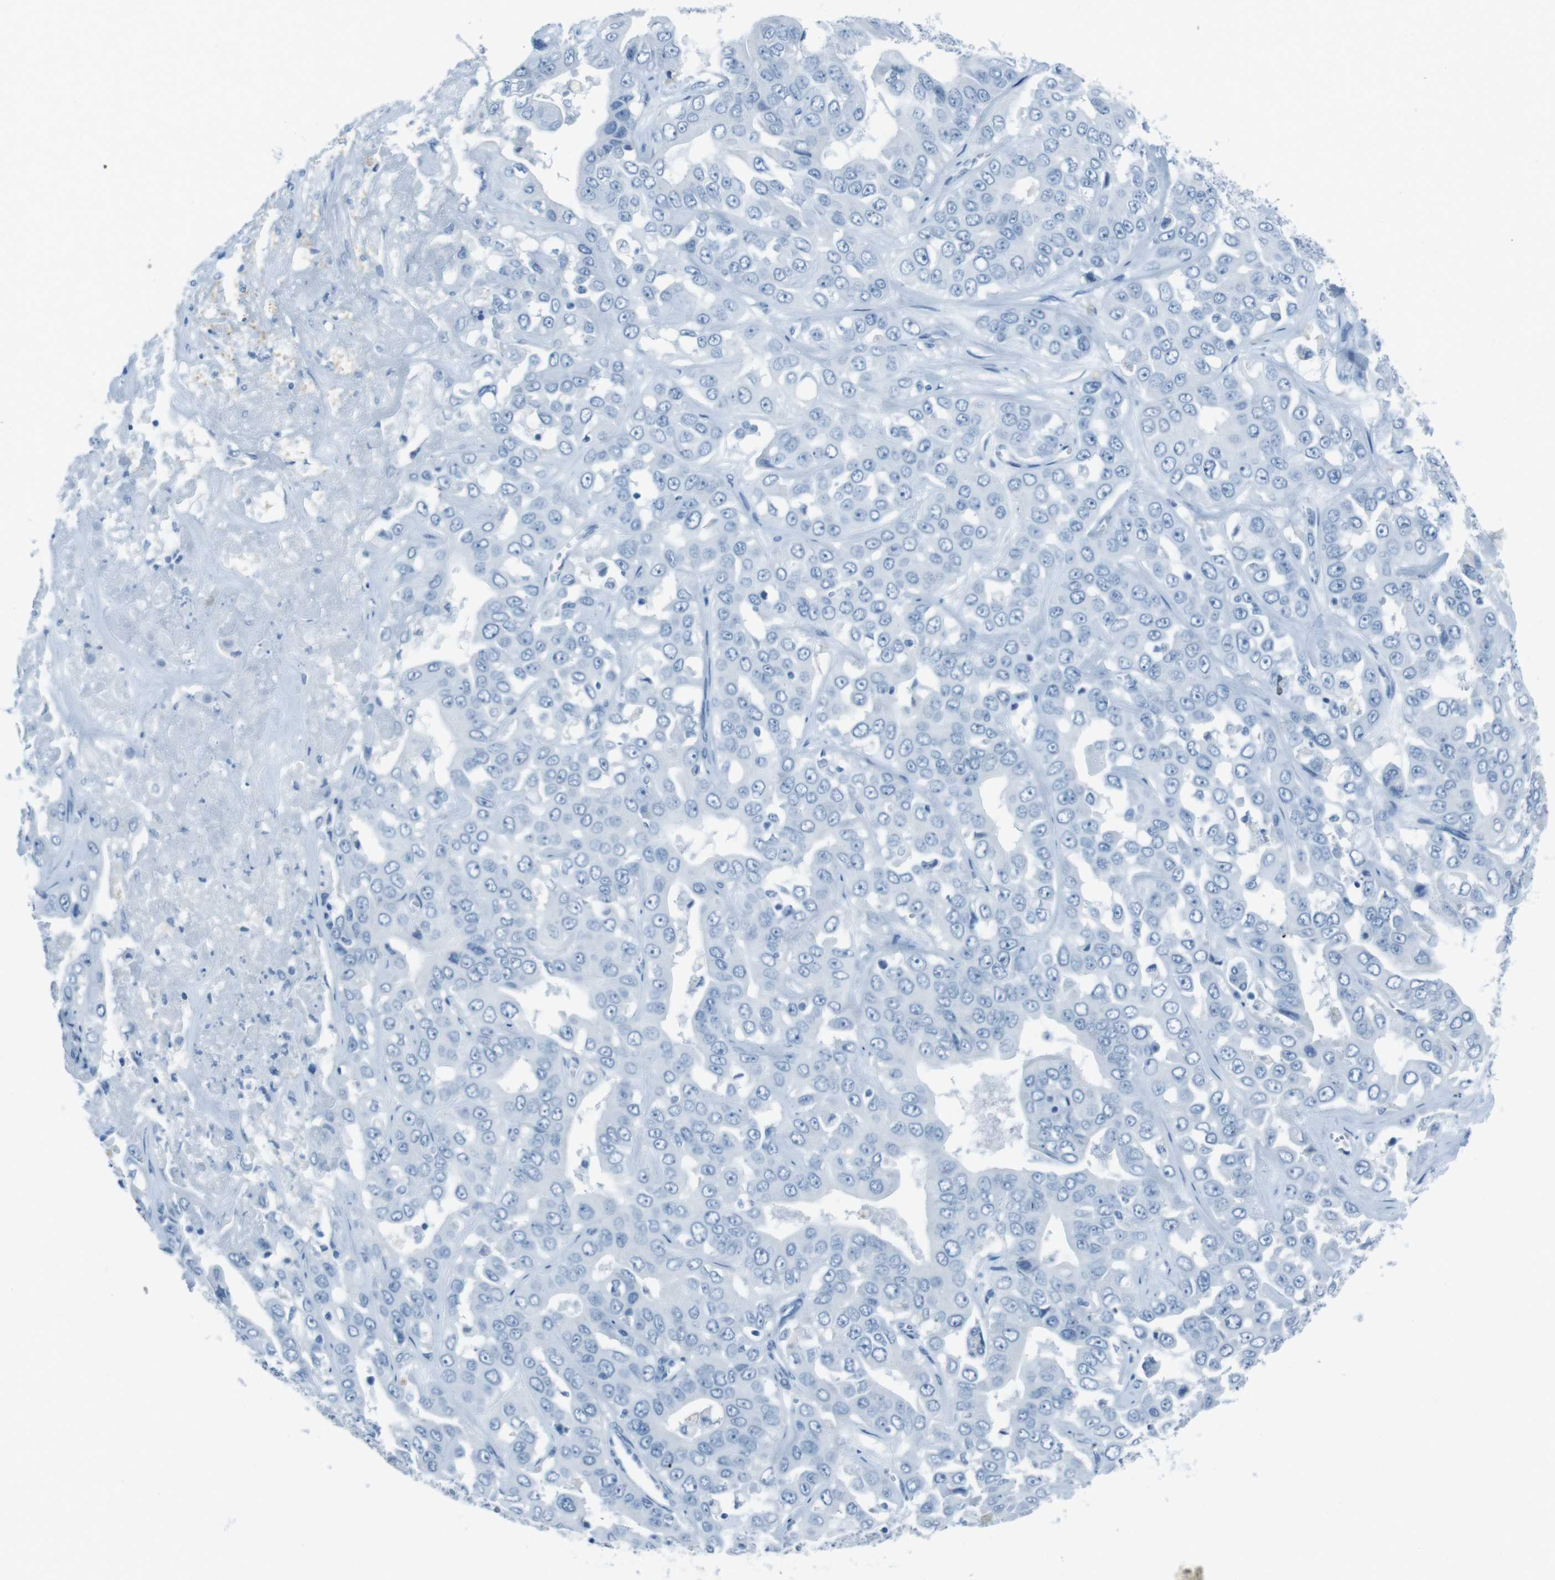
{"staining": {"intensity": "negative", "quantity": "none", "location": "none"}, "tissue": "liver cancer", "cell_type": "Tumor cells", "image_type": "cancer", "snomed": [{"axis": "morphology", "description": "Cholangiocarcinoma"}, {"axis": "topography", "description": "Liver"}], "caption": "DAB (3,3'-diaminobenzidine) immunohistochemical staining of liver cancer (cholangiocarcinoma) exhibits no significant expression in tumor cells.", "gene": "TMEM207", "patient": {"sex": "female", "age": 52}}